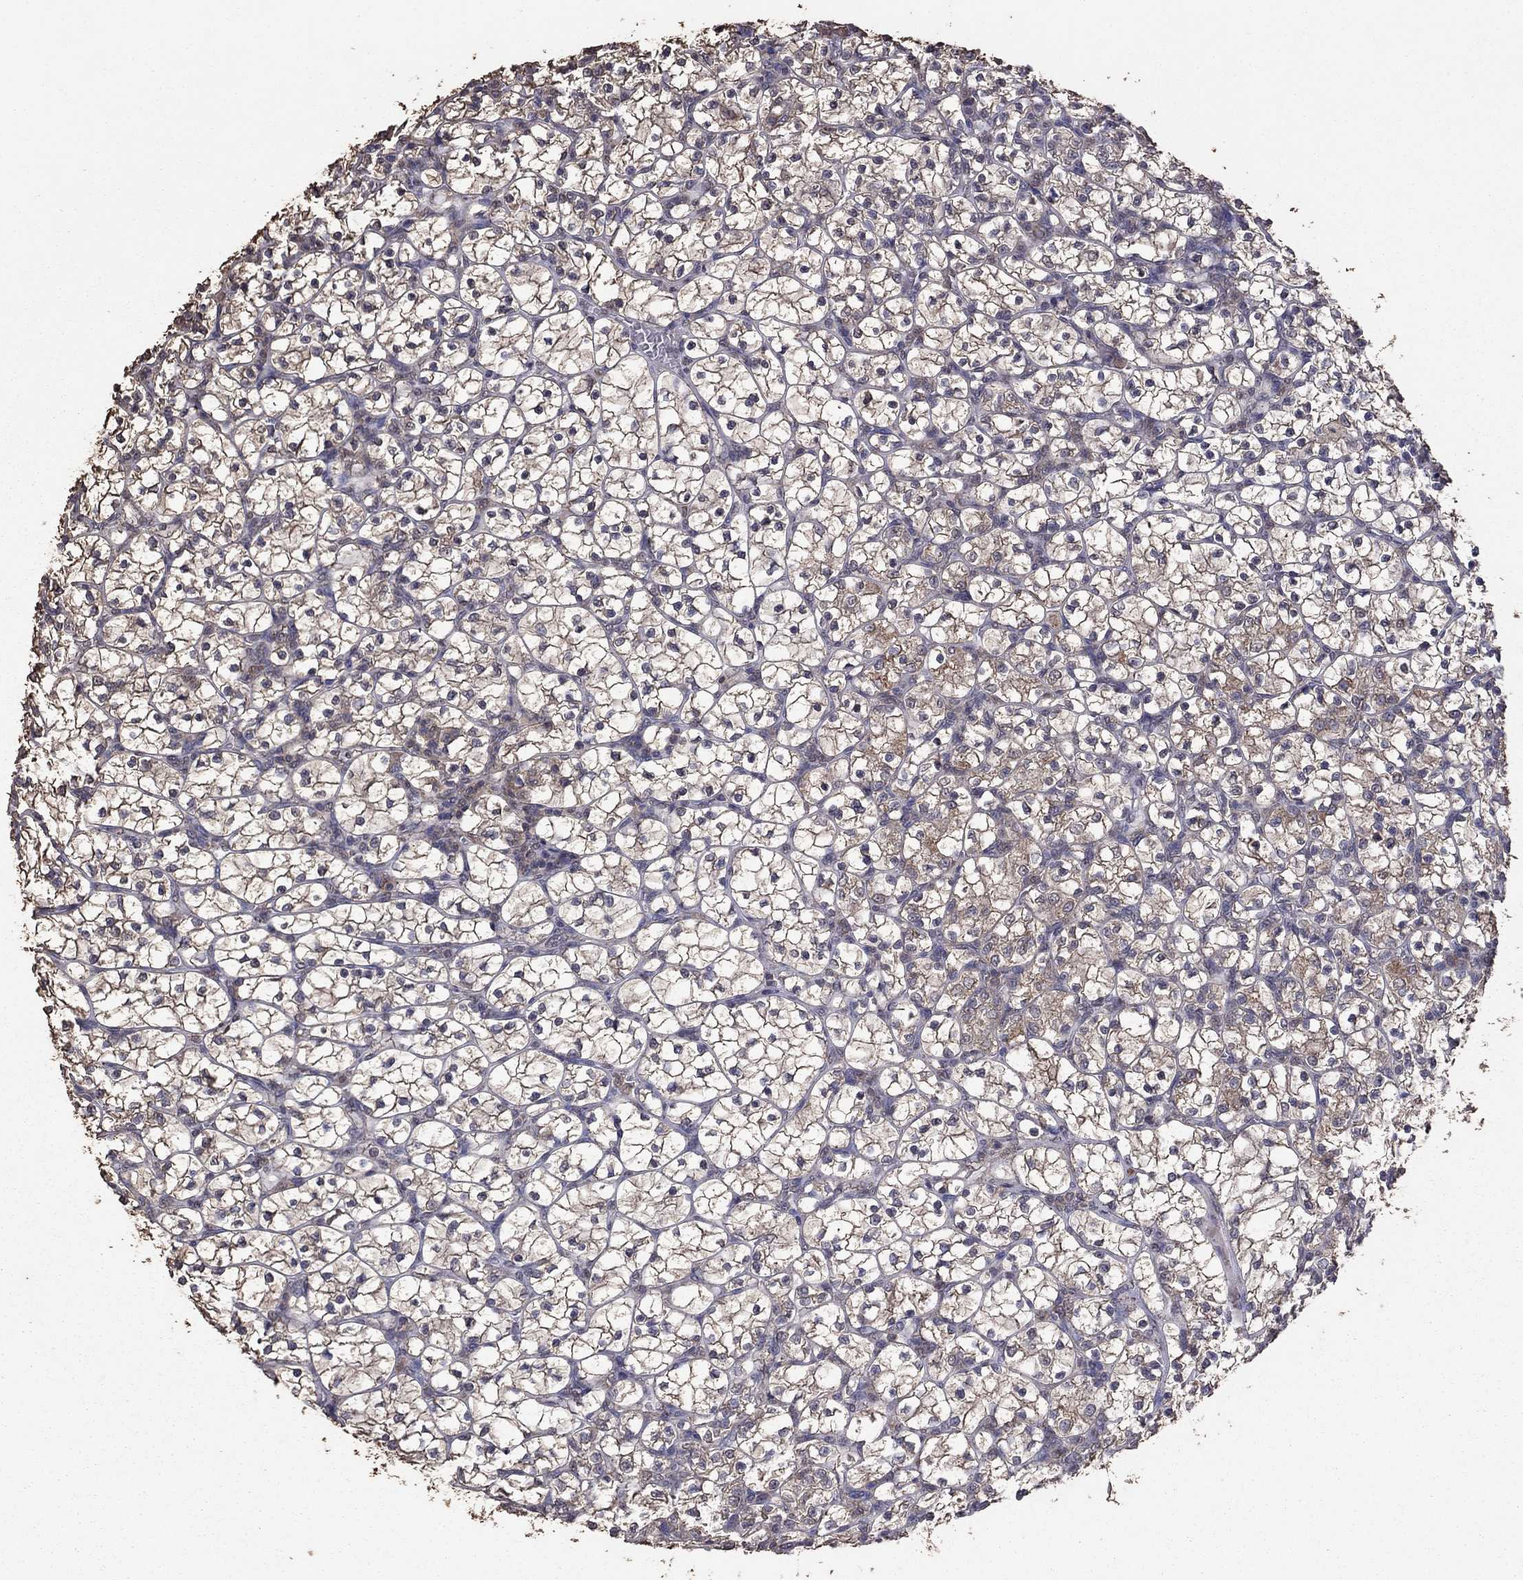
{"staining": {"intensity": "weak", "quantity": "25%-75%", "location": "cytoplasmic/membranous"}, "tissue": "renal cancer", "cell_type": "Tumor cells", "image_type": "cancer", "snomed": [{"axis": "morphology", "description": "Adenocarcinoma, NOS"}, {"axis": "topography", "description": "Kidney"}], "caption": "IHC micrograph of neoplastic tissue: human adenocarcinoma (renal) stained using IHC shows low levels of weak protein expression localized specifically in the cytoplasmic/membranous of tumor cells, appearing as a cytoplasmic/membranous brown color.", "gene": "SERPINA5", "patient": {"sex": "female", "age": 89}}